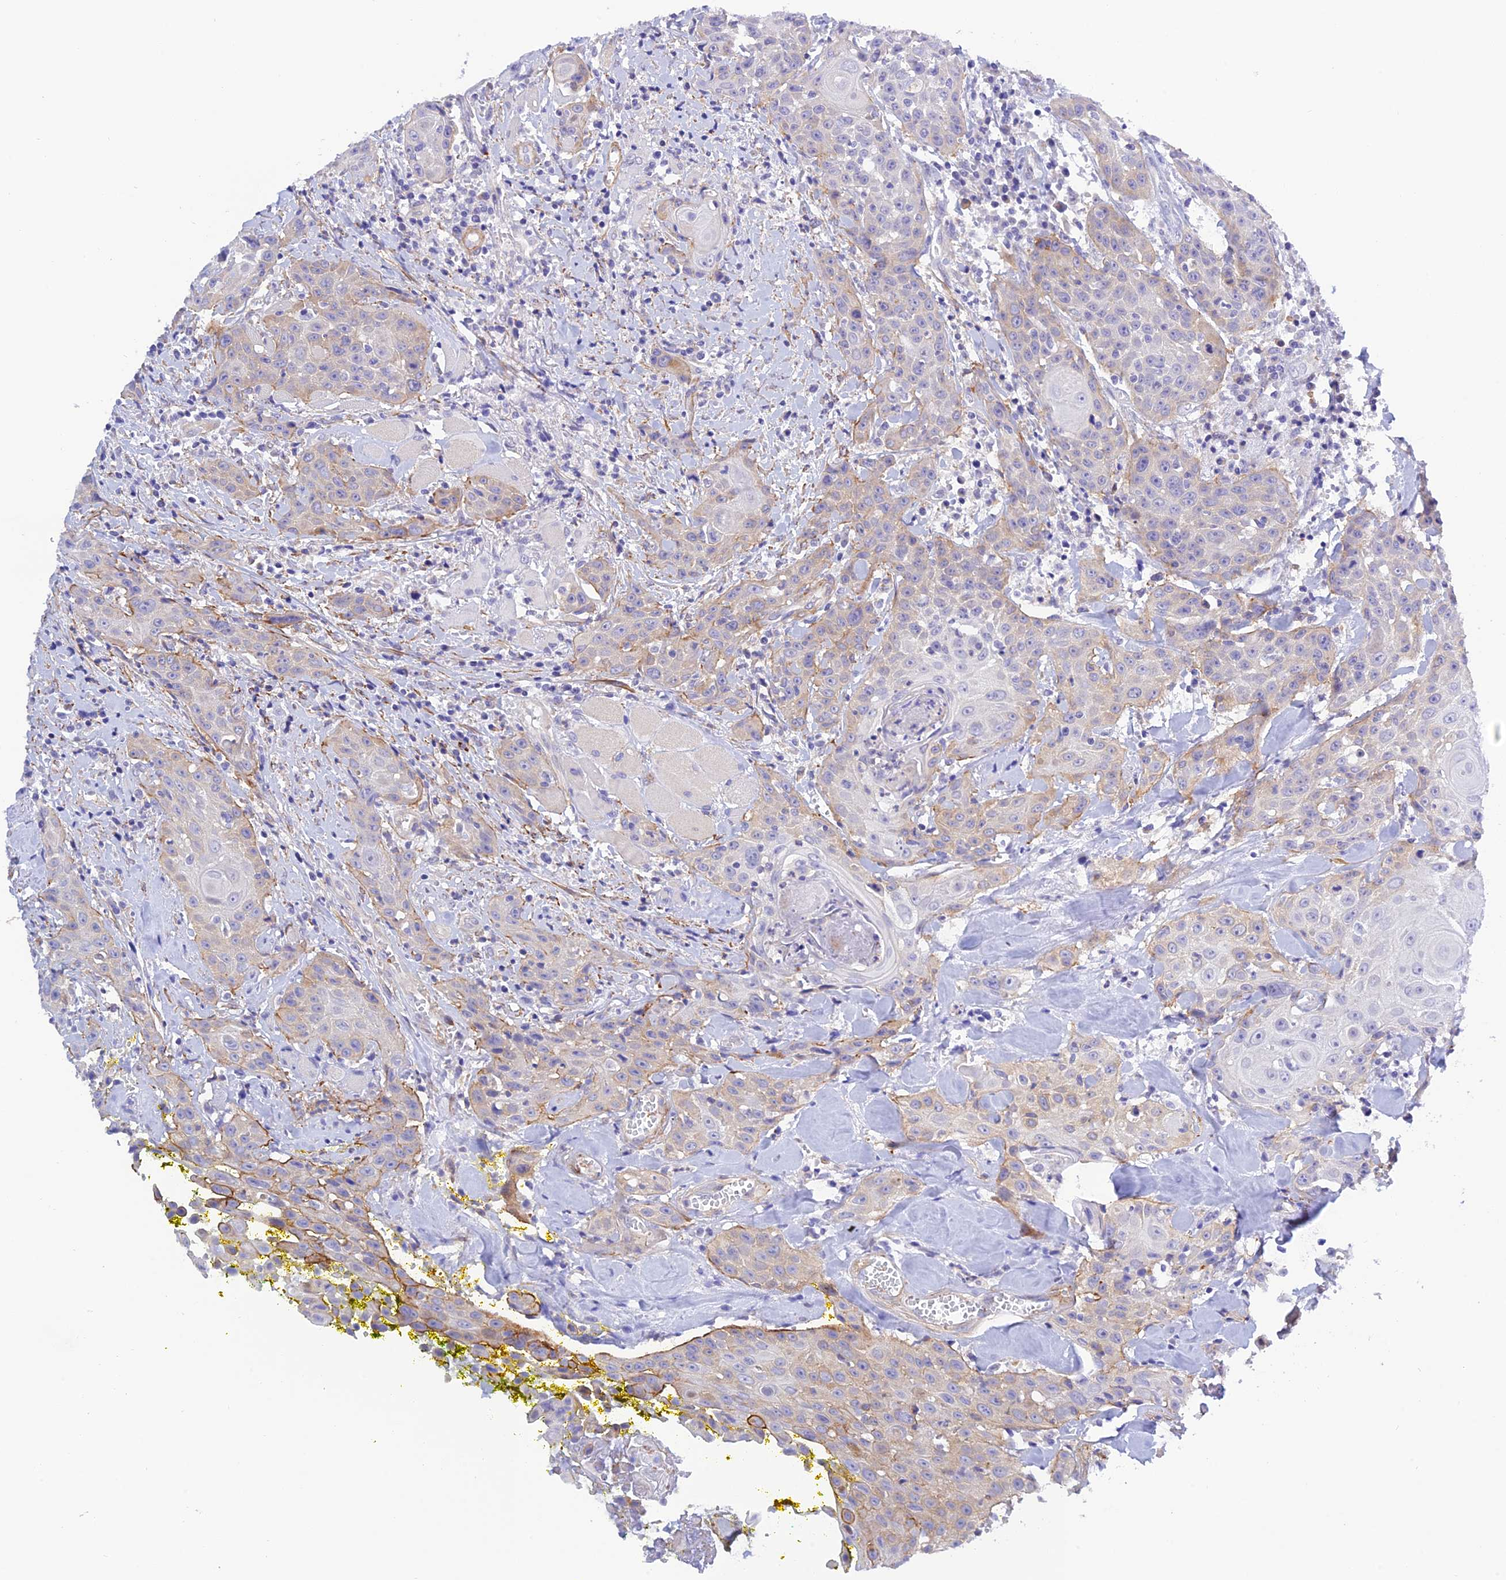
{"staining": {"intensity": "negative", "quantity": "none", "location": "none"}, "tissue": "head and neck cancer", "cell_type": "Tumor cells", "image_type": "cancer", "snomed": [{"axis": "morphology", "description": "Squamous cell carcinoma, NOS"}, {"axis": "topography", "description": "Oral tissue"}, {"axis": "topography", "description": "Head-Neck"}], "caption": "Tumor cells are negative for protein expression in human head and neck cancer. (IHC, brightfield microscopy, high magnification).", "gene": "ZDHHC16", "patient": {"sex": "female", "age": 82}}